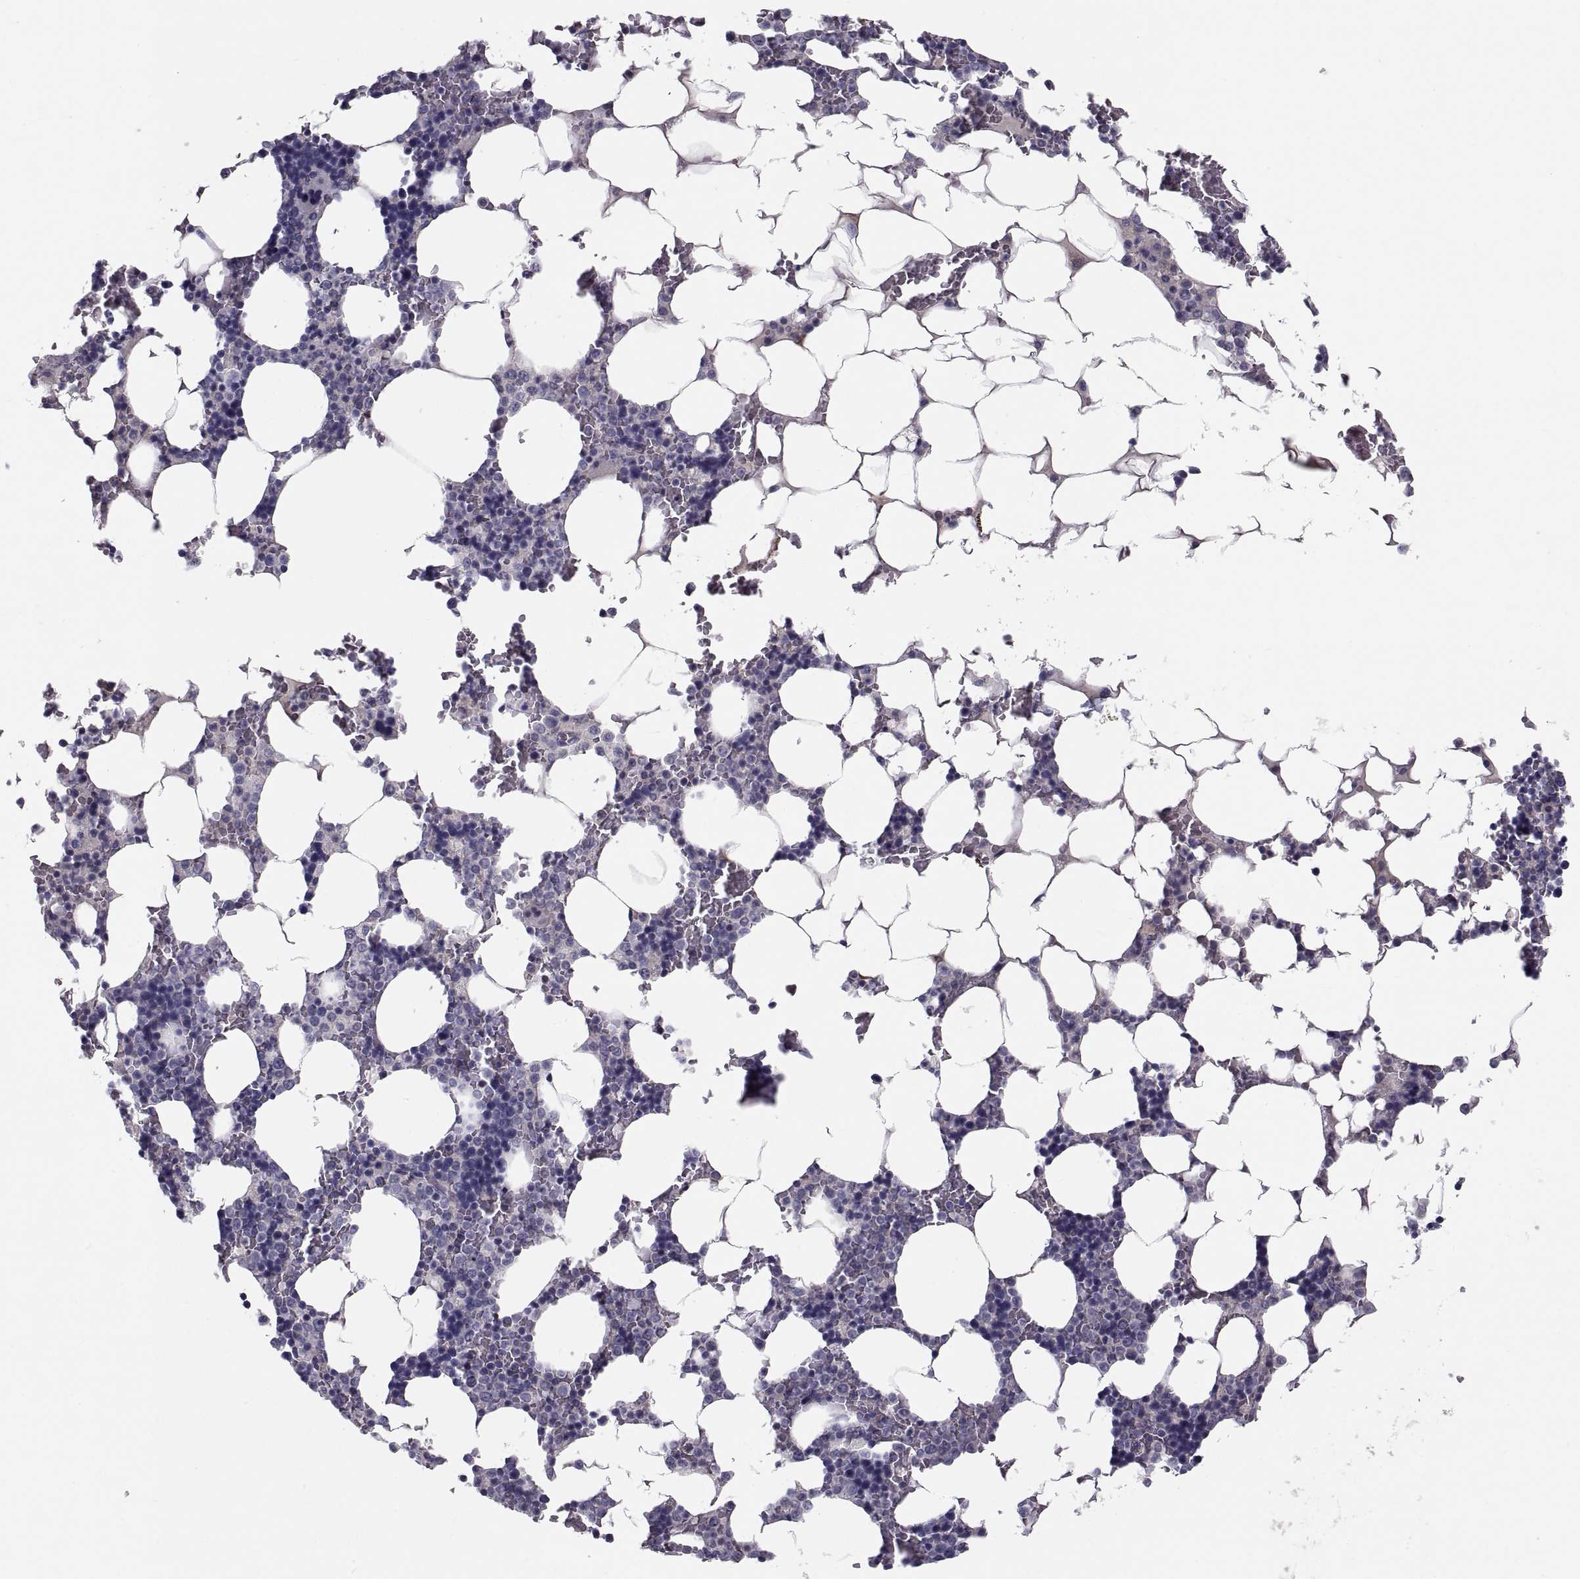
{"staining": {"intensity": "negative", "quantity": "none", "location": "none"}, "tissue": "bone marrow", "cell_type": "Hematopoietic cells", "image_type": "normal", "snomed": [{"axis": "morphology", "description": "Normal tissue, NOS"}, {"axis": "topography", "description": "Bone marrow"}], "caption": "IHC of normal bone marrow shows no positivity in hematopoietic cells. (IHC, brightfield microscopy, high magnification).", "gene": "PDZRN4", "patient": {"sex": "male", "age": 51}}